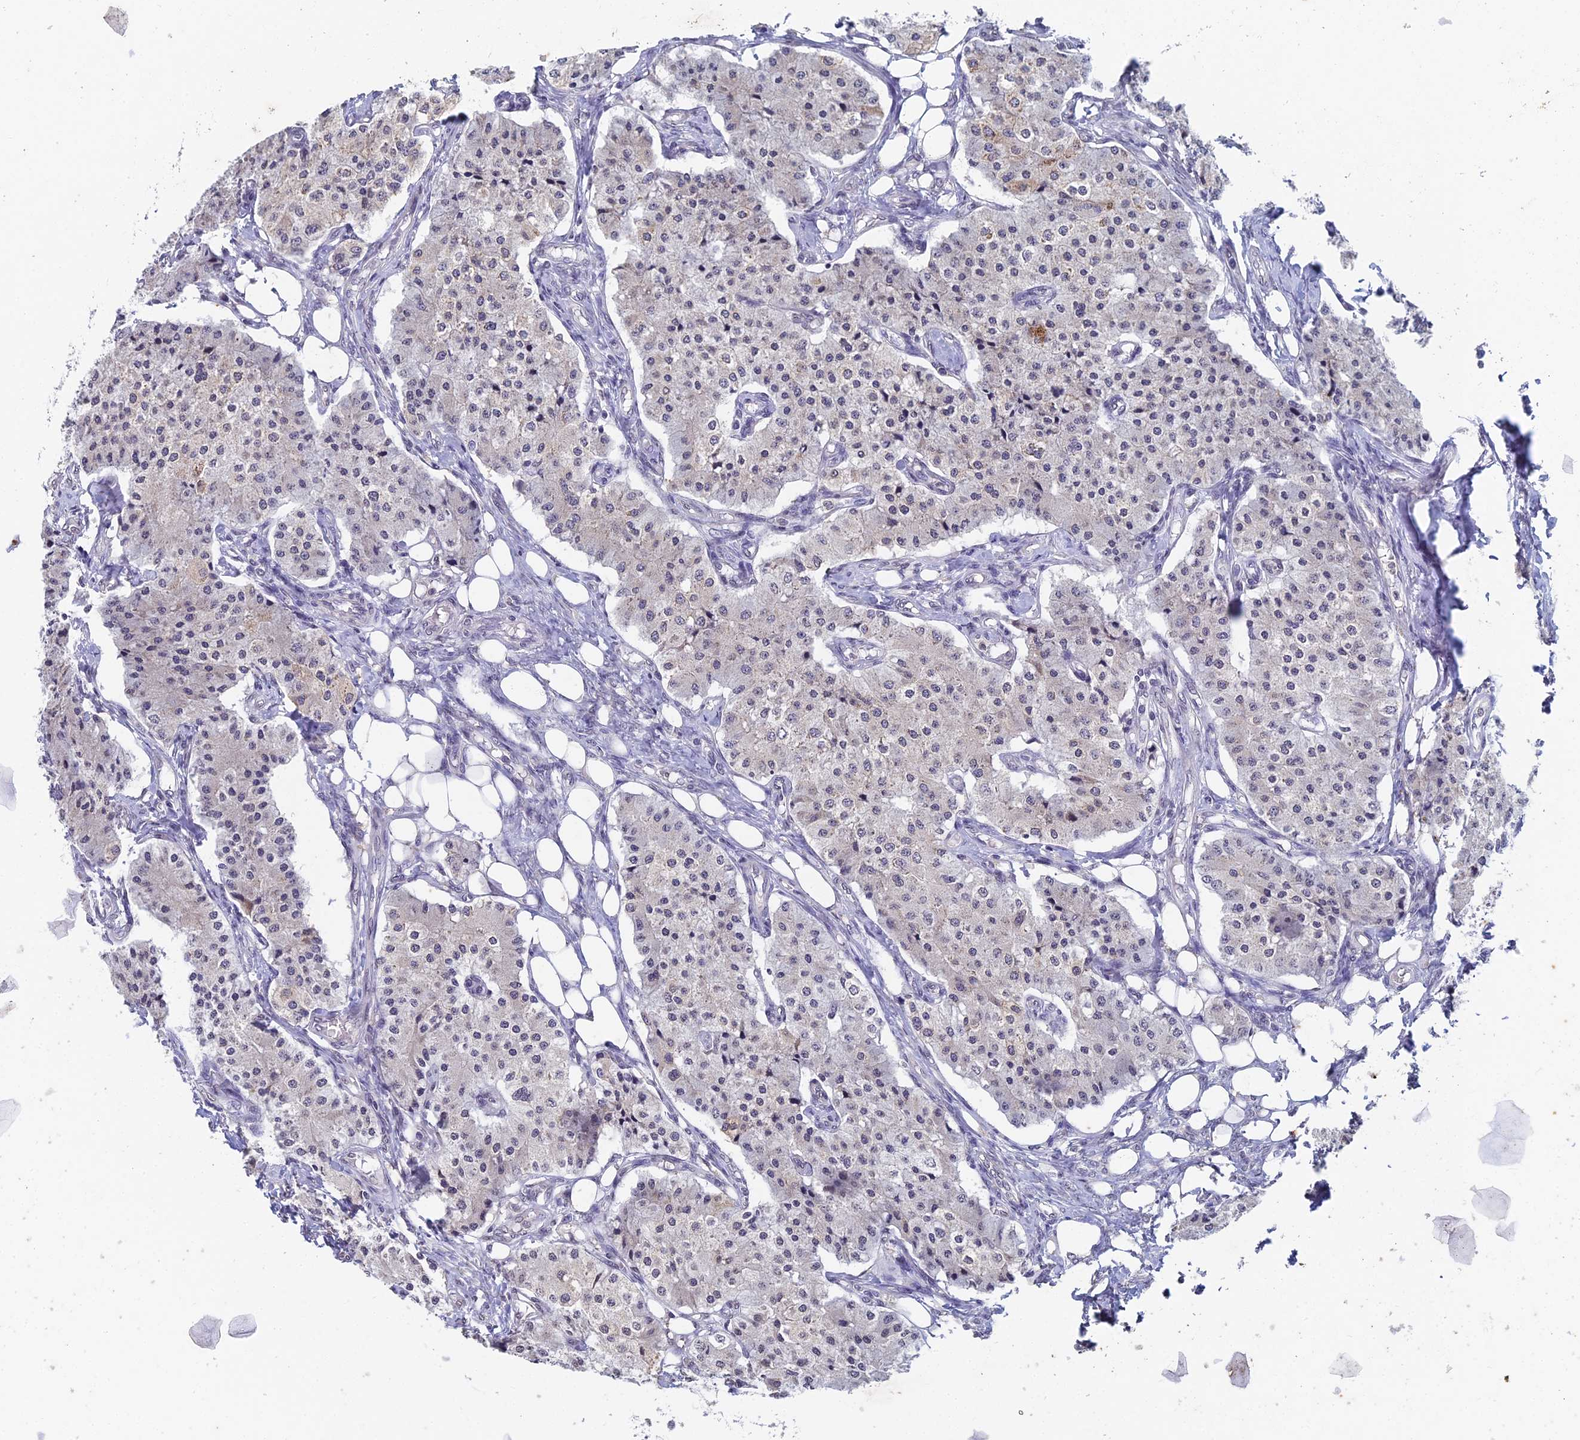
{"staining": {"intensity": "weak", "quantity": "<25%", "location": "cytoplasmic/membranous"}, "tissue": "carcinoid", "cell_type": "Tumor cells", "image_type": "cancer", "snomed": [{"axis": "morphology", "description": "Carcinoid, malignant, NOS"}, {"axis": "topography", "description": "Colon"}], "caption": "DAB immunohistochemical staining of carcinoid exhibits no significant staining in tumor cells.", "gene": "PRR22", "patient": {"sex": "female", "age": 52}}